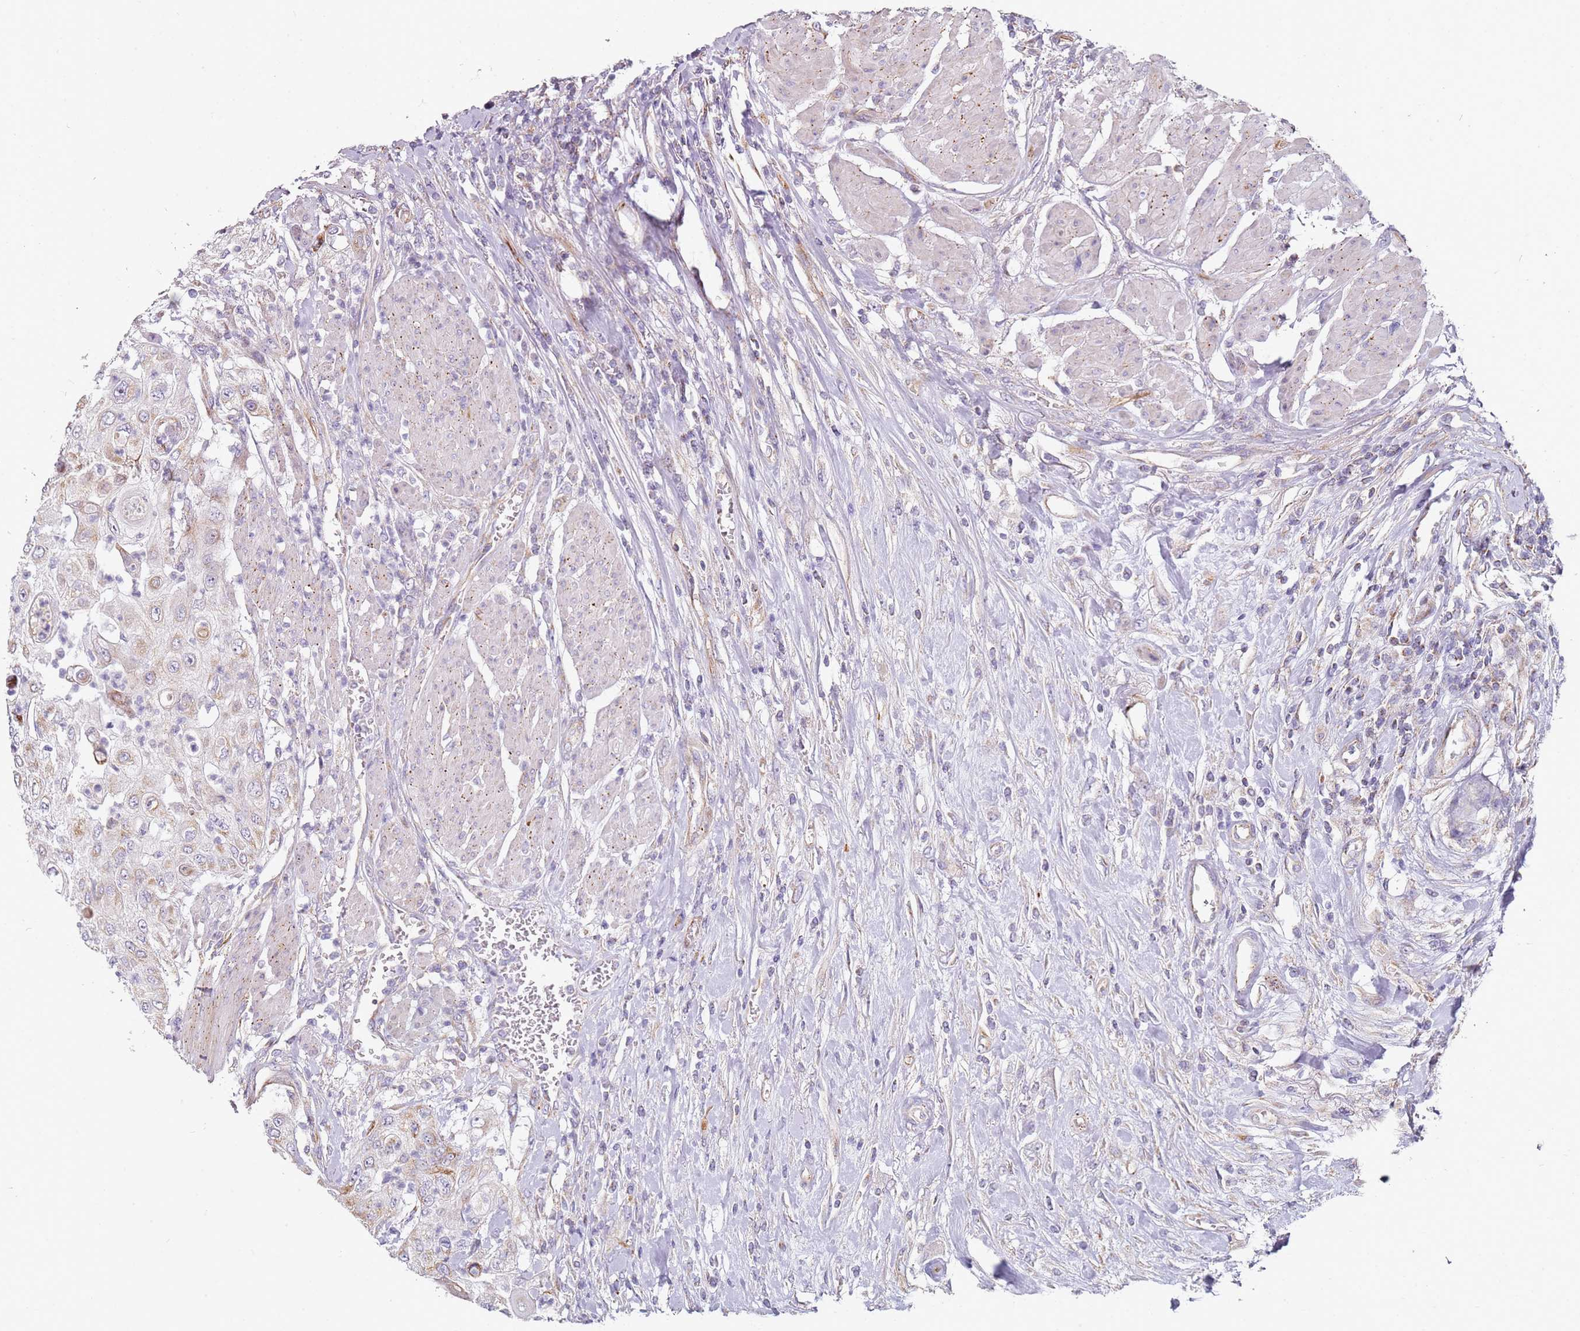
{"staining": {"intensity": "weak", "quantity": "25%-75%", "location": "cytoplasmic/membranous"}, "tissue": "urothelial cancer", "cell_type": "Tumor cells", "image_type": "cancer", "snomed": [{"axis": "morphology", "description": "Urothelial carcinoma, High grade"}, {"axis": "topography", "description": "Urinary bladder"}], "caption": "High-magnification brightfield microscopy of urothelial cancer stained with DAB (brown) and counterstained with hematoxylin (blue). tumor cells exhibit weak cytoplasmic/membranous expression is seen in approximately25%-75% of cells.", "gene": "ALS2", "patient": {"sex": "female", "age": 79}}